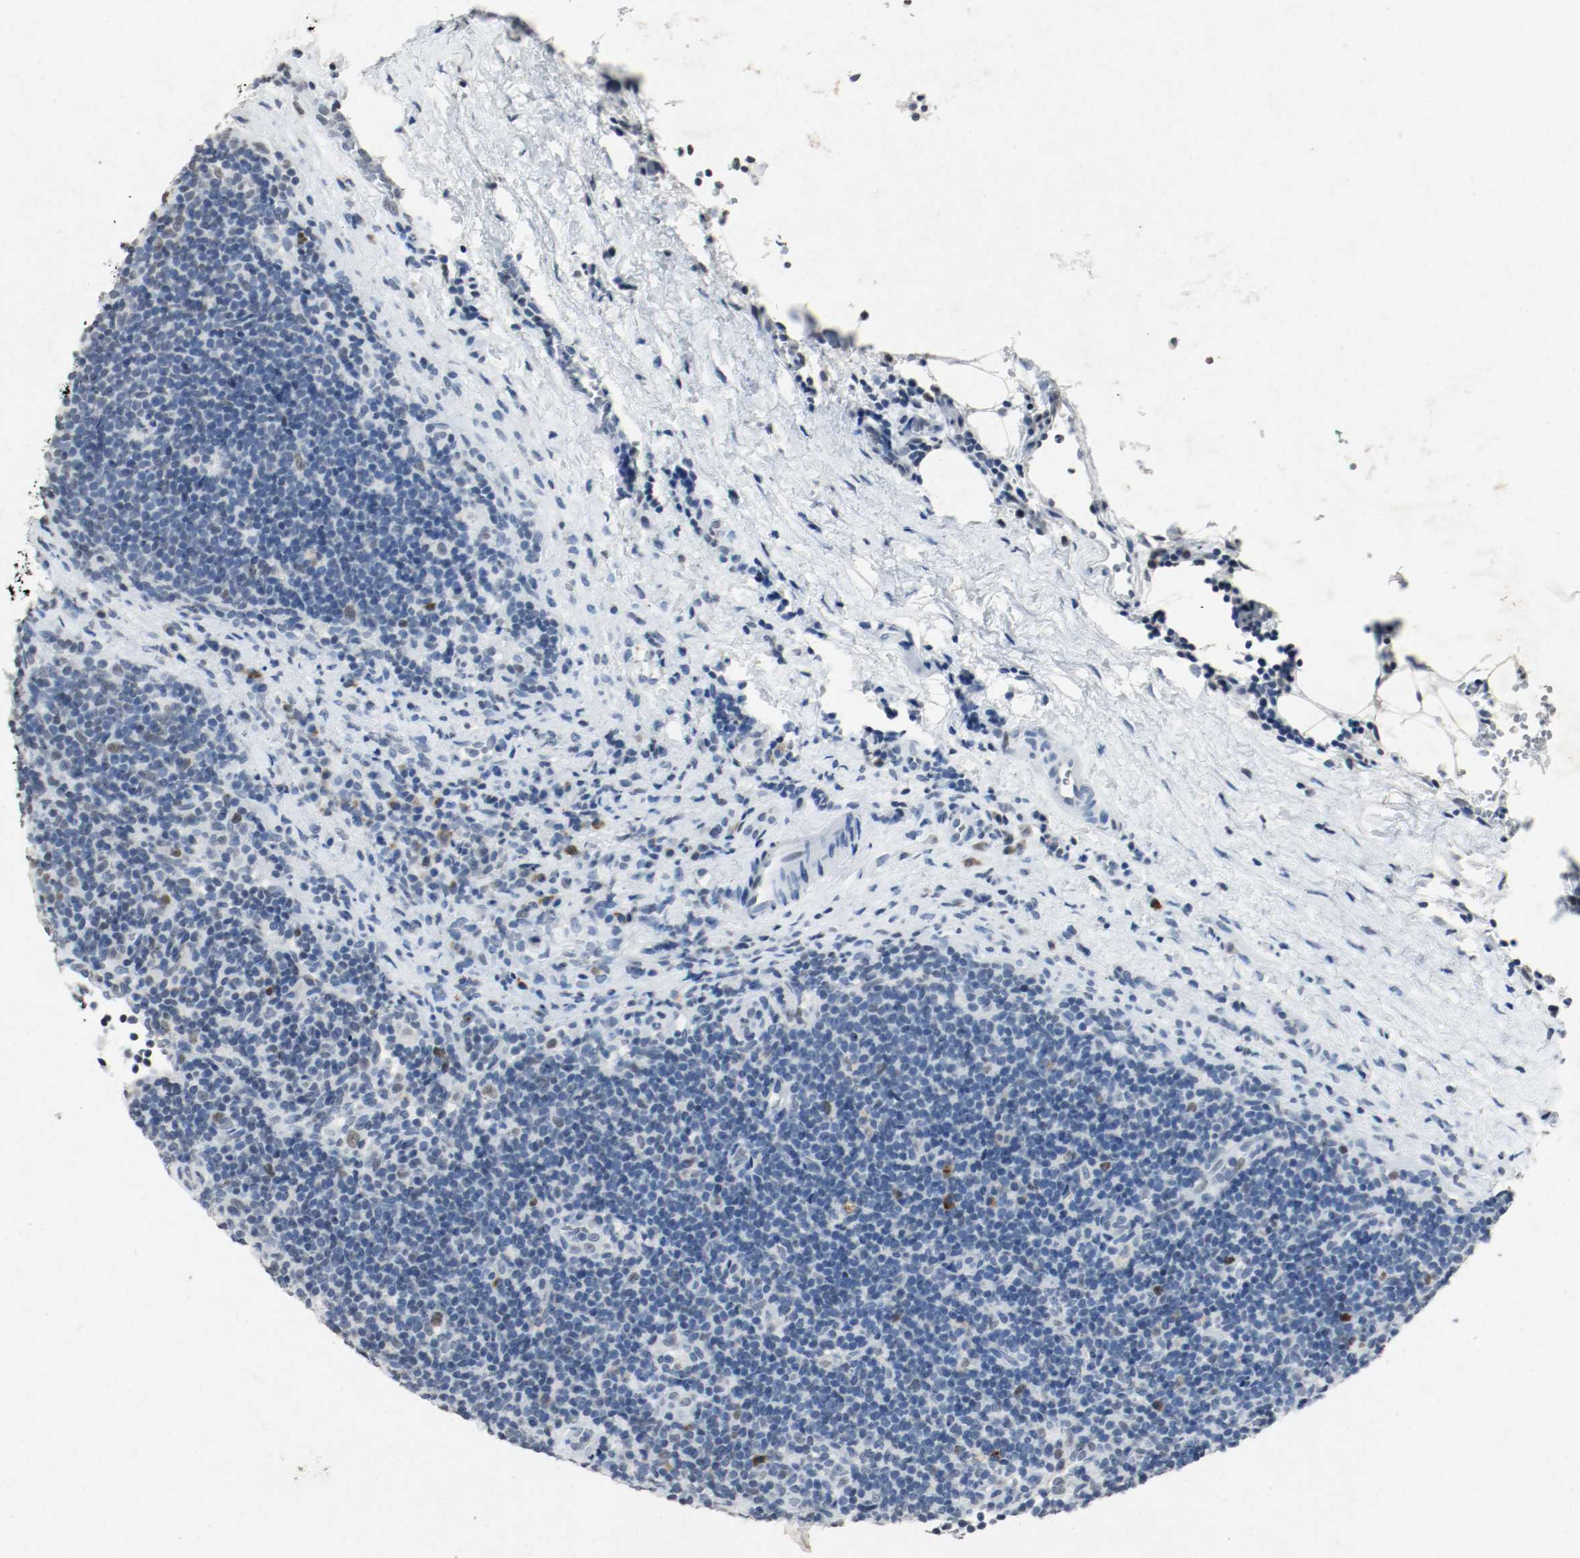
{"staining": {"intensity": "moderate", "quantity": "25%-75%", "location": "nuclear"}, "tissue": "lymphoma", "cell_type": "Tumor cells", "image_type": "cancer", "snomed": [{"axis": "morphology", "description": "Malignant lymphoma, non-Hodgkin's type, Low grade"}, {"axis": "topography", "description": "Lymph node"}], "caption": "The photomicrograph shows a brown stain indicating the presence of a protein in the nuclear of tumor cells in lymphoma.", "gene": "DNMT1", "patient": {"sex": "male", "age": 70}}